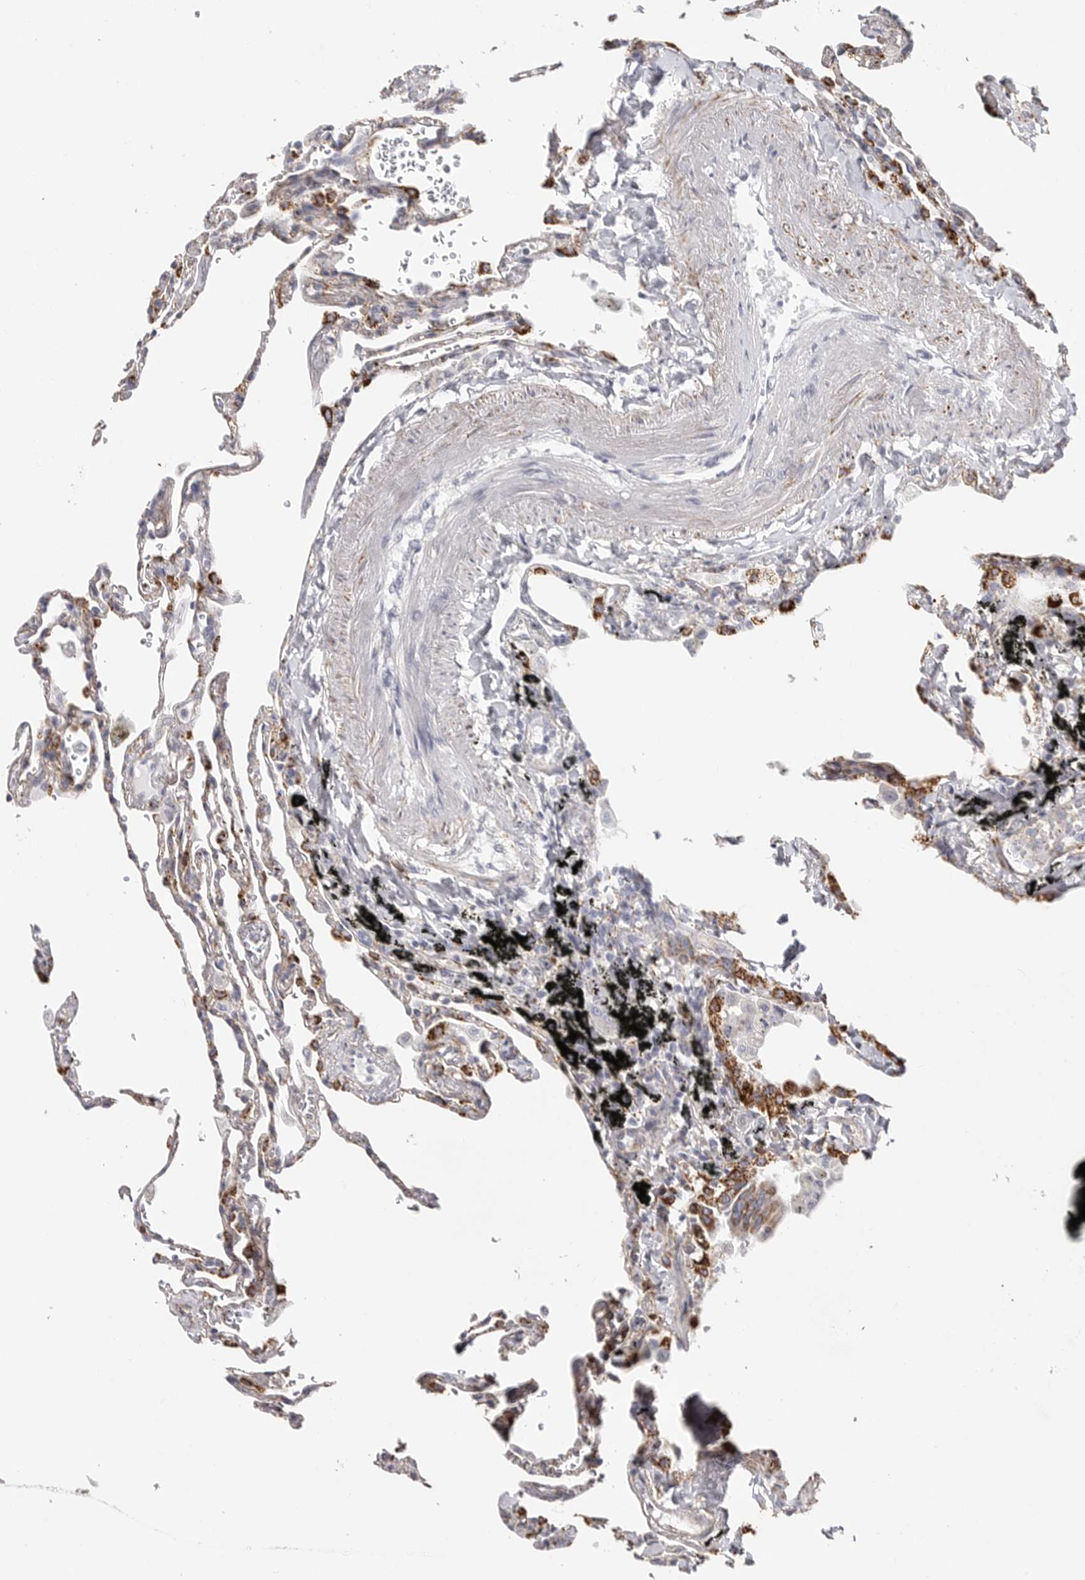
{"staining": {"intensity": "moderate", "quantity": "25%-75%", "location": "cytoplasmic/membranous"}, "tissue": "lung", "cell_type": "Alveolar cells", "image_type": "normal", "snomed": [{"axis": "morphology", "description": "Normal tissue, NOS"}, {"axis": "topography", "description": "Lung"}], "caption": "The histopathology image reveals immunohistochemical staining of benign lung. There is moderate cytoplasmic/membranous staining is identified in about 25%-75% of alveolar cells. Nuclei are stained in blue.", "gene": "ELP3", "patient": {"sex": "male", "age": 59}}